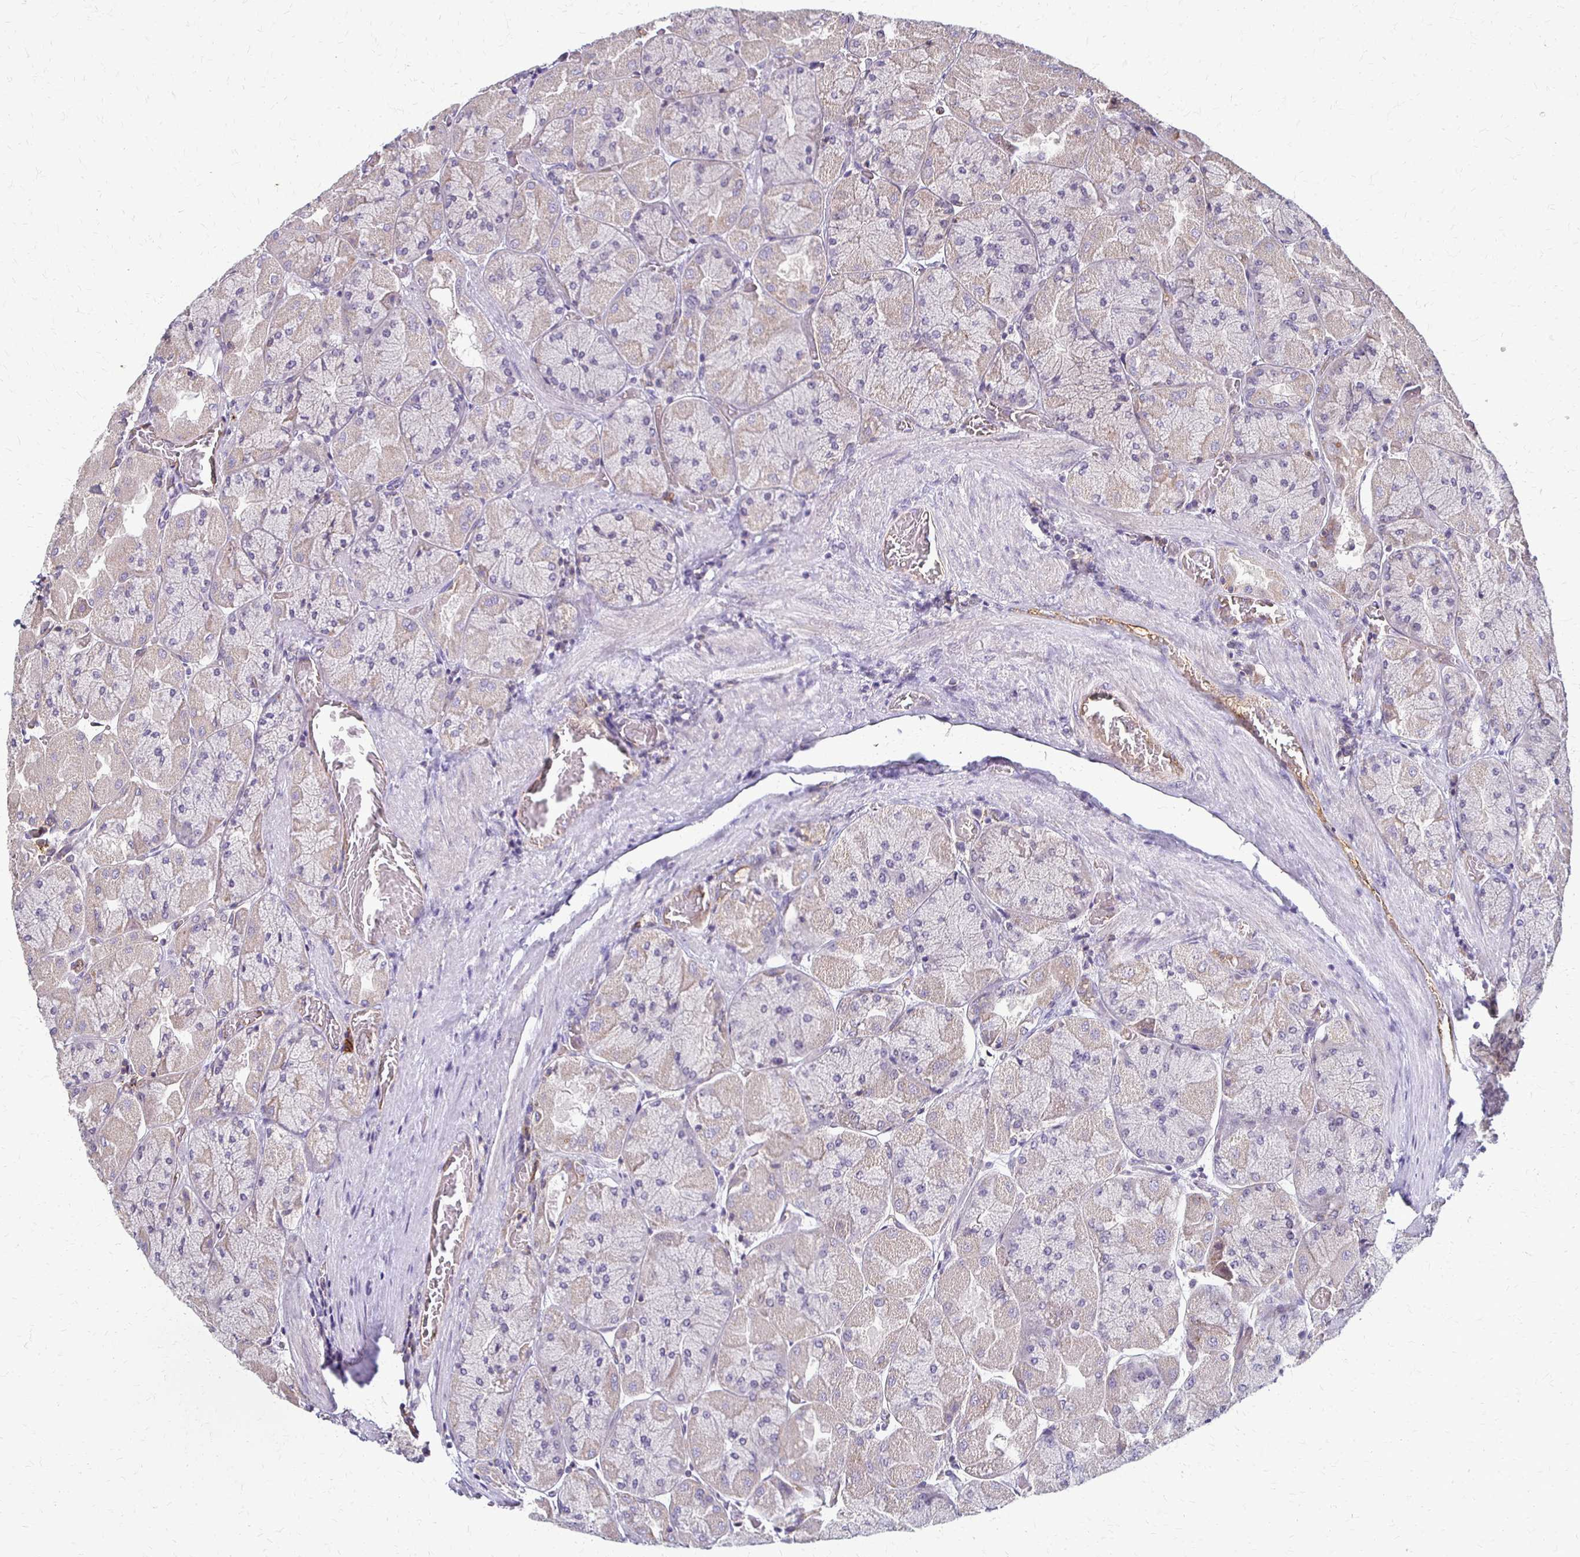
{"staining": {"intensity": "moderate", "quantity": "<25%", "location": "cytoplasmic/membranous"}, "tissue": "stomach", "cell_type": "Glandular cells", "image_type": "normal", "snomed": [{"axis": "morphology", "description": "Normal tissue, NOS"}, {"axis": "topography", "description": "Stomach"}], "caption": "Moderate cytoplasmic/membranous protein expression is seen in approximately <25% of glandular cells in stomach. The staining was performed using DAB (3,3'-diaminobenzidine) to visualize the protein expression in brown, while the nuclei were stained in blue with hematoxylin (Magnification: 20x).", "gene": "SLC9A9", "patient": {"sex": "female", "age": 61}}